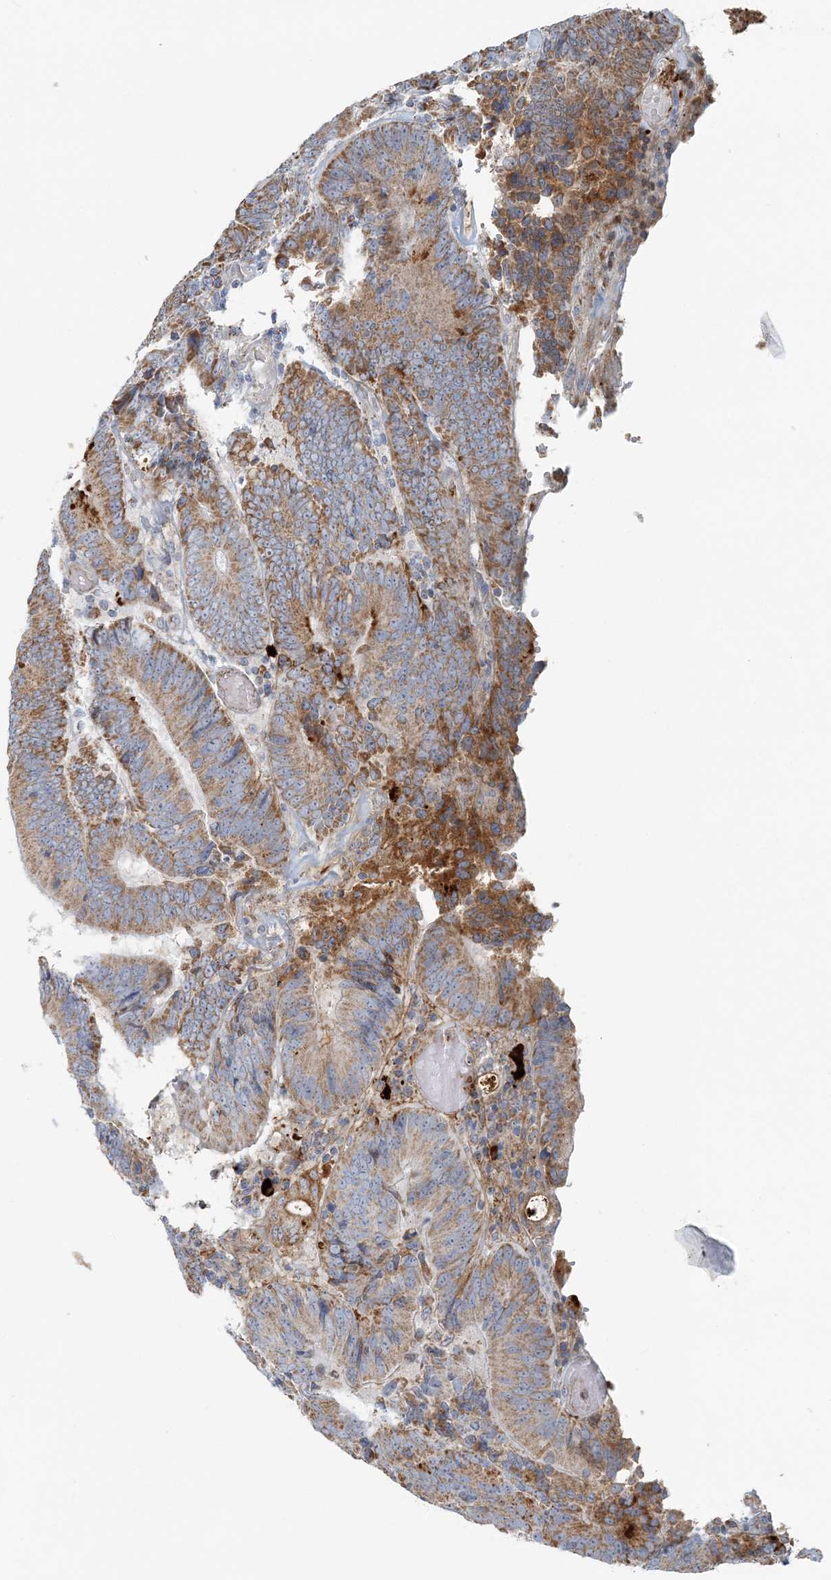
{"staining": {"intensity": "moderate", "quantity": ">75%", "location": "cytoplasmic/membranous"}, "tissue": "colorectal cancer", "cell_type": "Tumor cells", "image_type": "cancer", "snomed": [{"axis": "morphology", "description": "Adenocarcinoma, NOS"}, {"axis": "topography", "description": "Colon"}], "caption": "Protein expression analysis of human colorectal cancer (adenocarcinoma) reveals moderate cytoplasmic/membranous positivity in approximately >75% of tumor cells. (Brightfield microscopy of DAB IHC at high magnification).", "gene": "SLC22A16", "patient": {"sex": "female", "age": 78}}